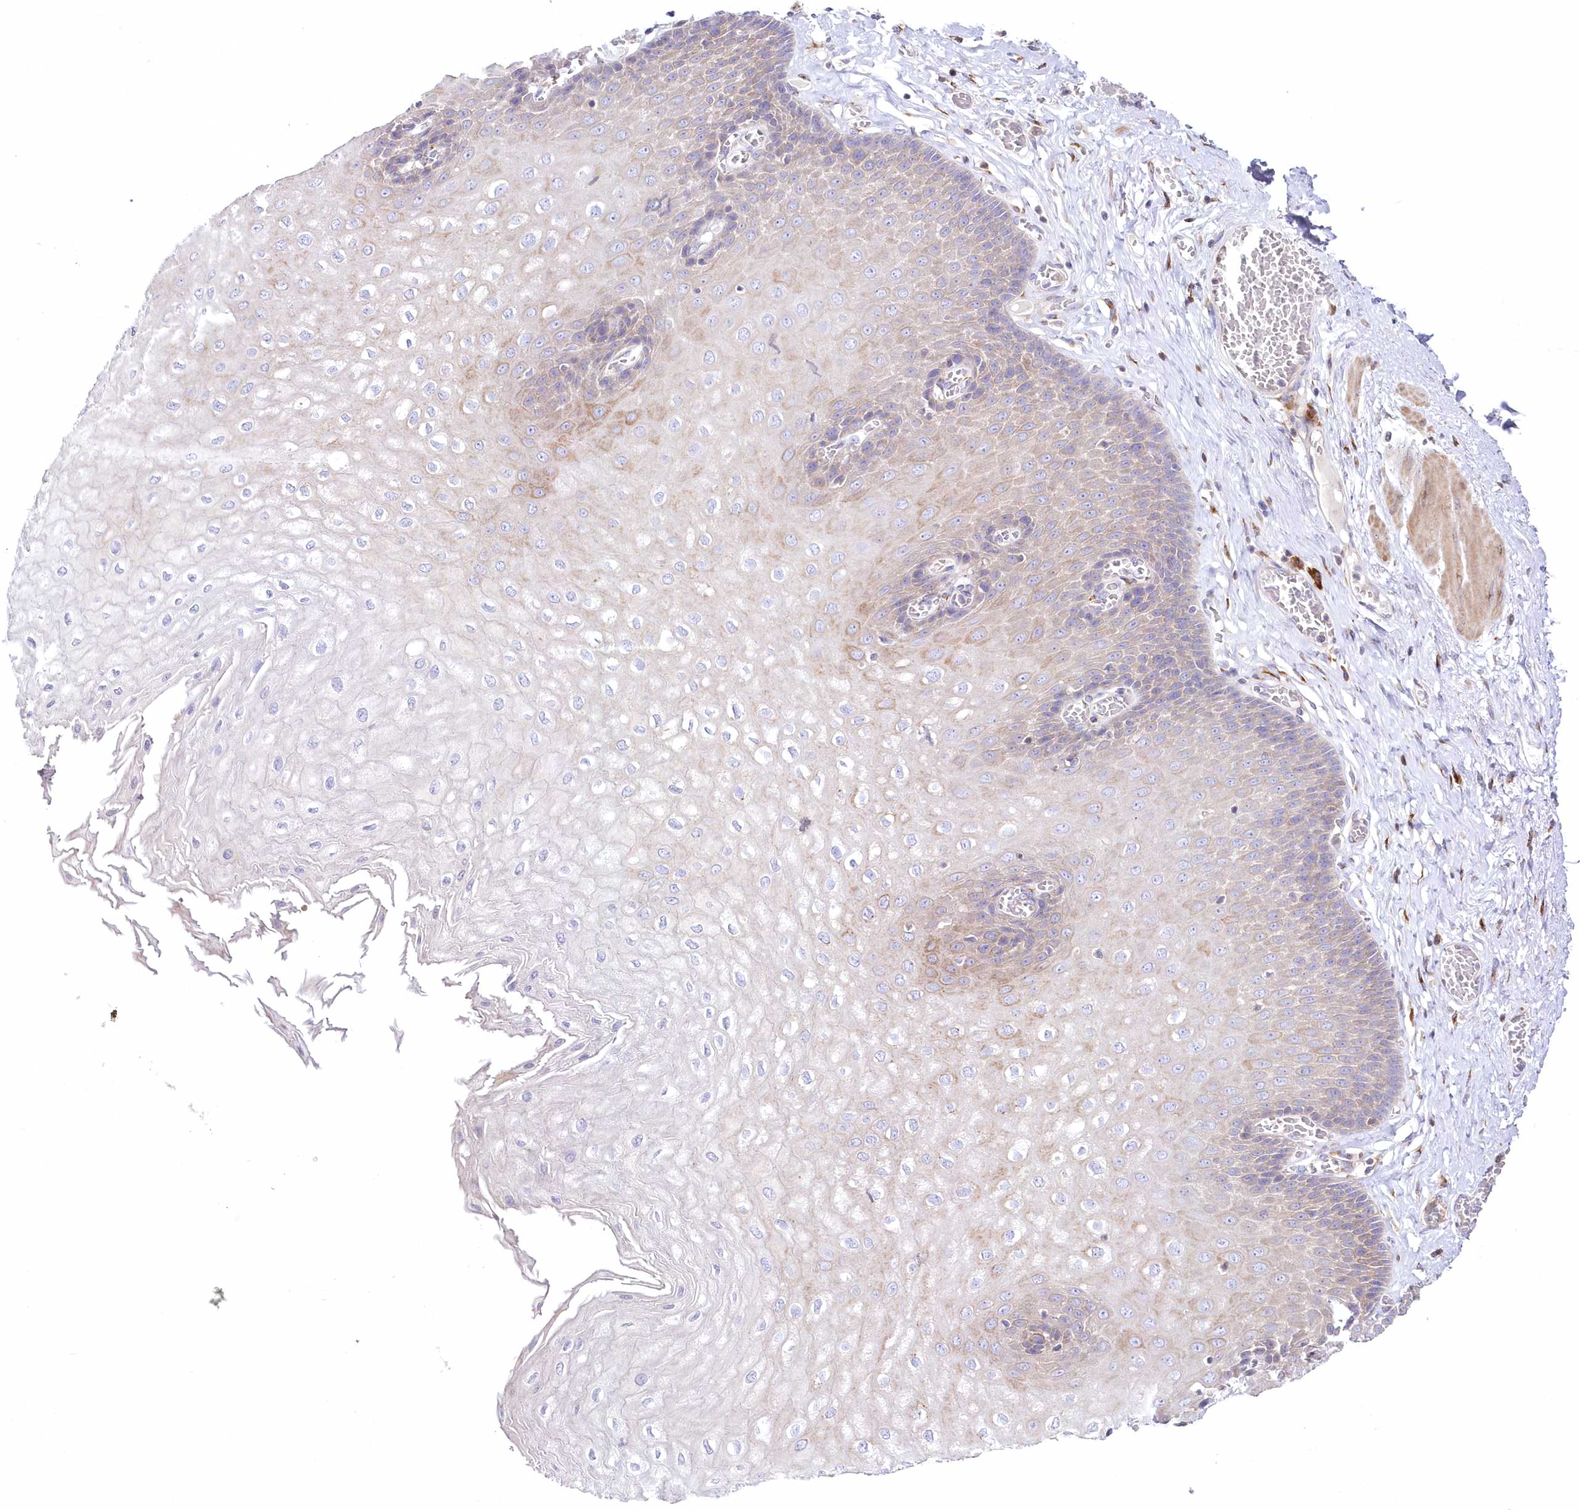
{"staining": {"intensity": "moderate", "quantity": "<25%", "location": "cytoplasmic/membranous"}, "tissue": "esophagus", "cell_type": "Squamous epithelial cells", "image_type": "normal", "snomed": [{"axis": "morphology", "description": "Normal tissue, NOS"}, {"axis": "topography", "description": "Esophagus"}], "caption": "Immunohistochemical staining of unremarkable human esophagus shows low levels of moderate cytoplasmic/membranous staining in about <25% of squamous epithelial cells. (Stains: DAB (3,3'-diaminobenzidine) in brown, nuclei in blue, Microscopy: brightfield microscopy at high magnification).", "gene": "ARFGEF3", "patient": {"sex": "male", "age": 60}}